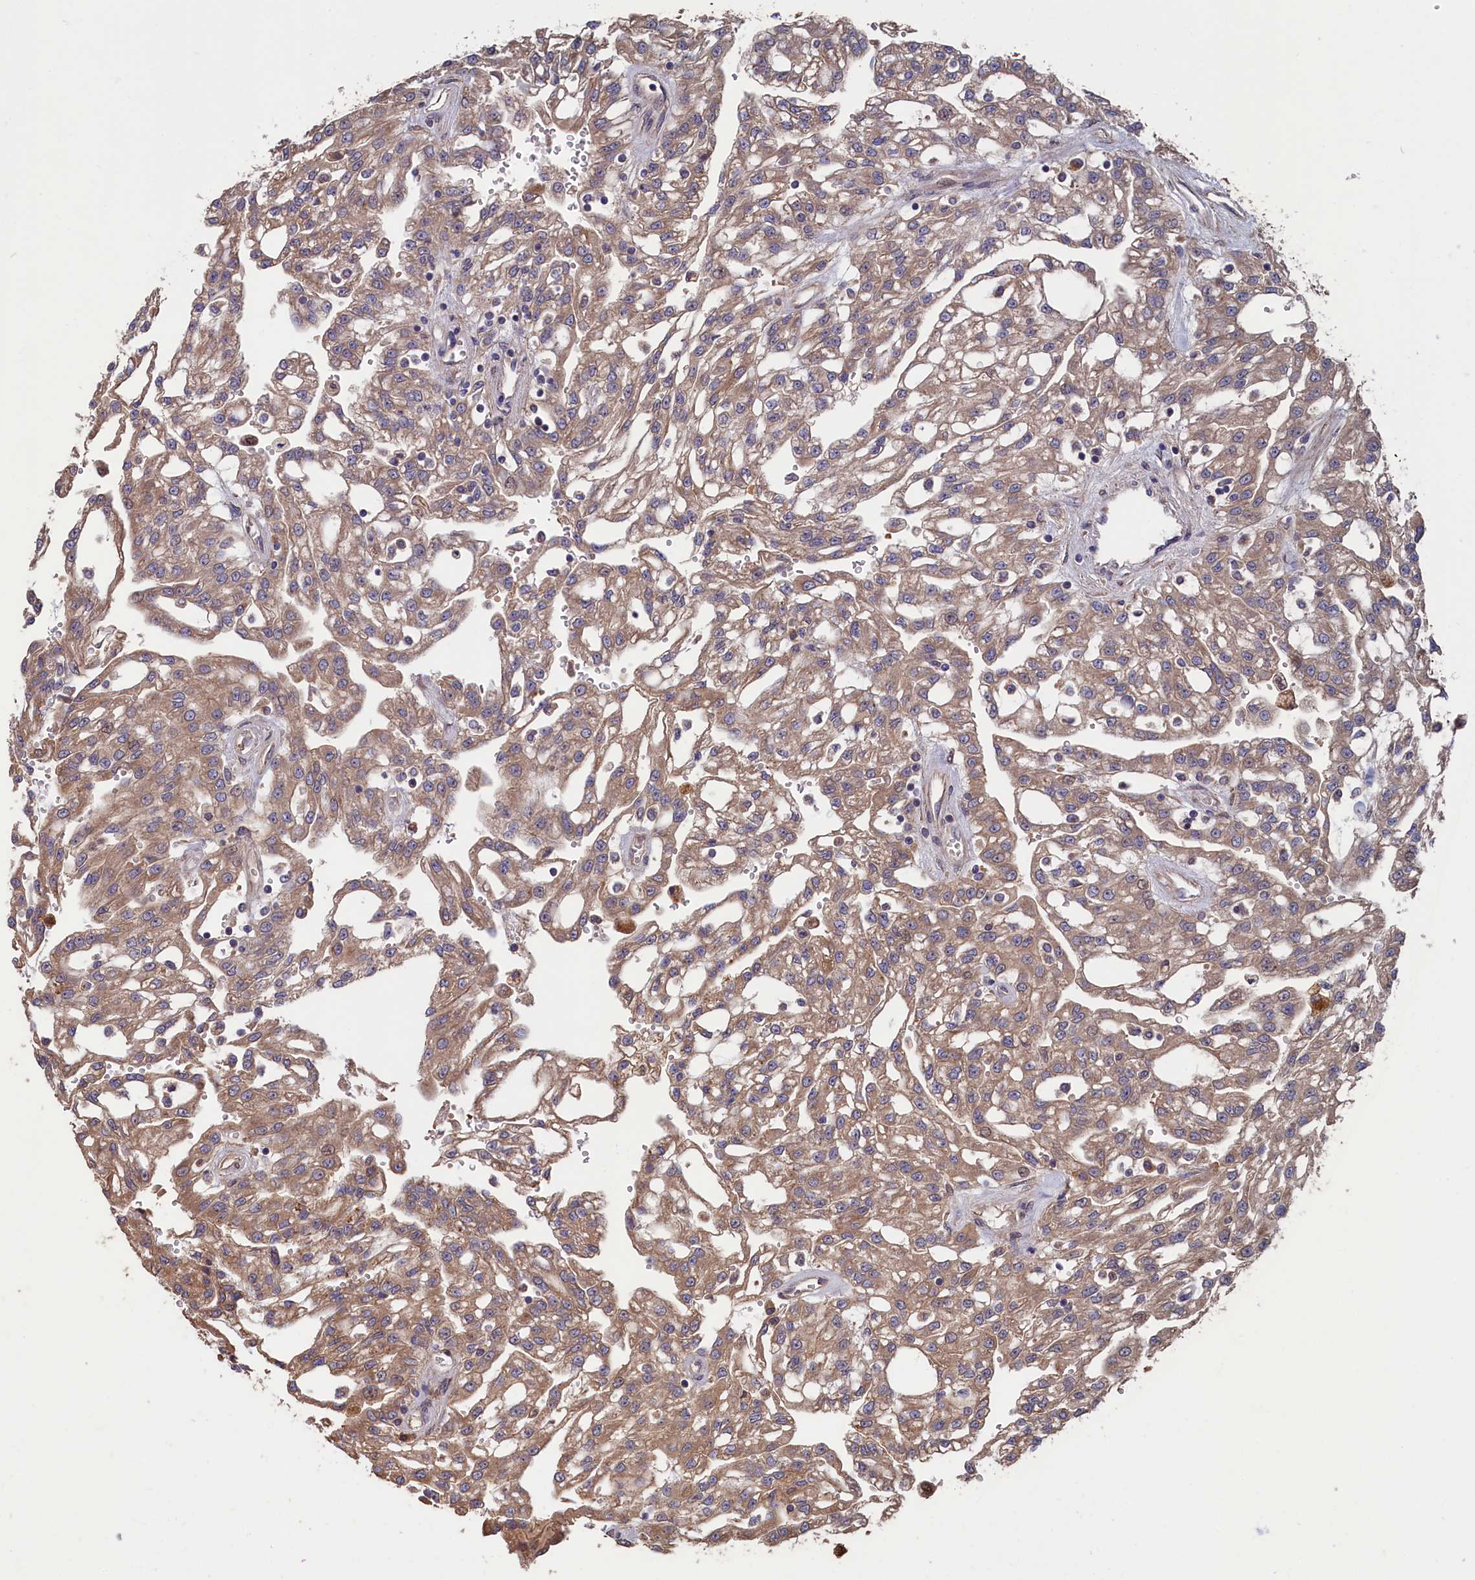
{"staining": {"intensity": "moderate", "quantity": ">75%", "location": "cytoplasmic/membranous"}, "tissue": "renal cancer", "cell_type": "Tumor cells", "image_type": "cancer", "snomed": [{"axis": "morphology", "description": "Adenocarcinoma, NOS"}, {"axis": "topography", "description": "Kidney"}], "caption": "This histopathology image exhibits immunohistochemistry staining of renal adenocarcinoma, with medium moderate cytoplasmic/membranous positivity in about >75% of tumor cells.", "gene": "GREB1L", "patient": {"sex": "male", "age": 63}}